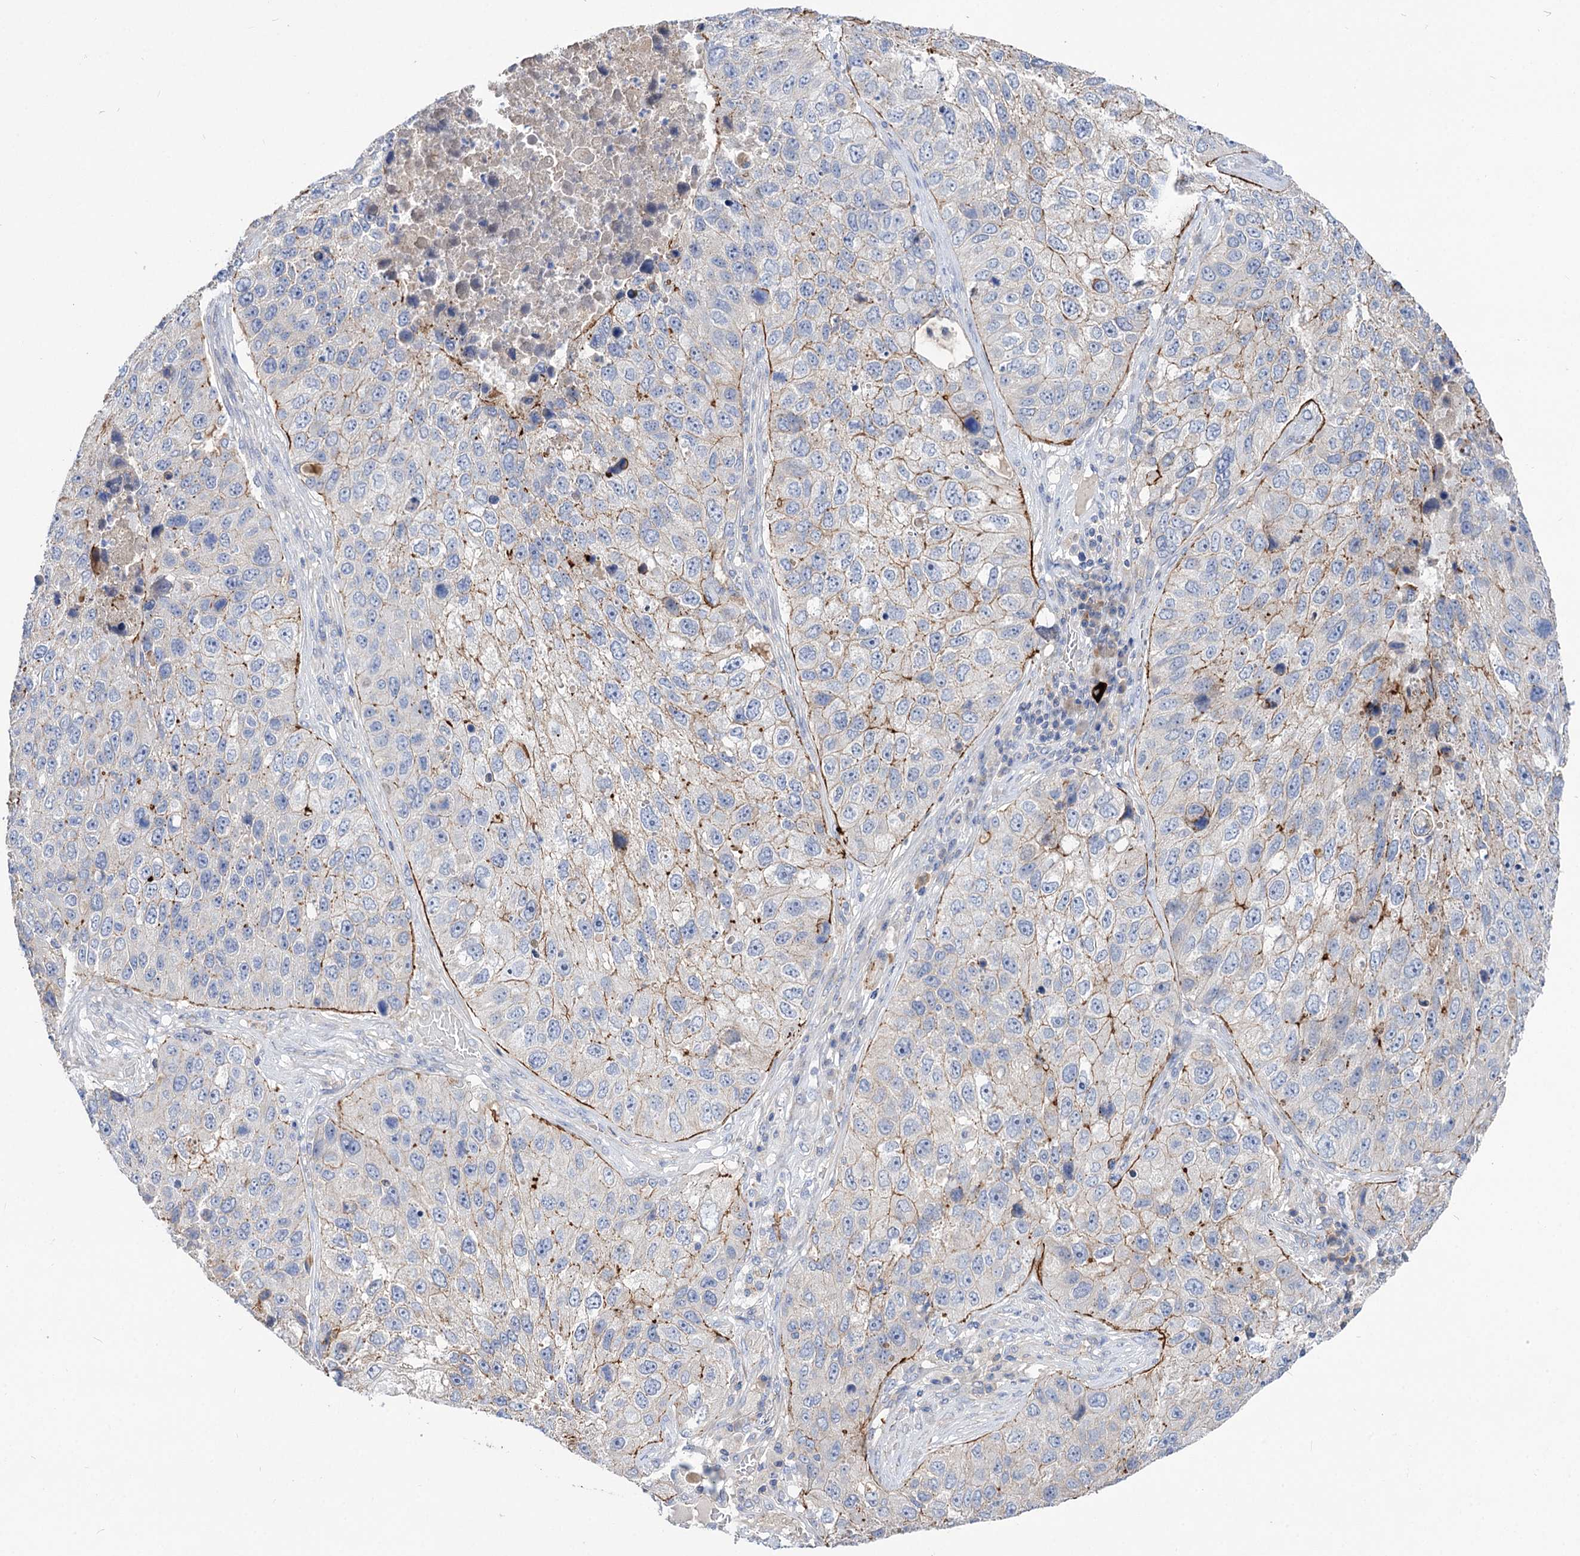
{"staining": {"intensity": "moderate", "quantity": "<25%", "location": "cytoplasmic/membranous"}, "tissue": "lung cancer", "cell_type": "Tumor cells", "image_type": "cancer", "snomed": [{"axis": "morphology", "description": "Squamous cell carcinoma, NOS"}, {"axis": "topography", "description": "Lung"}], "caption": "Lung squamous cell carcinoma stained for a protein (brown) reveals moderate cytoplasmic/membranous positive expression in about <25% of tumor cells.", "gene": "NUDCD2", "patient": {"sex": "male", "age": 61}}